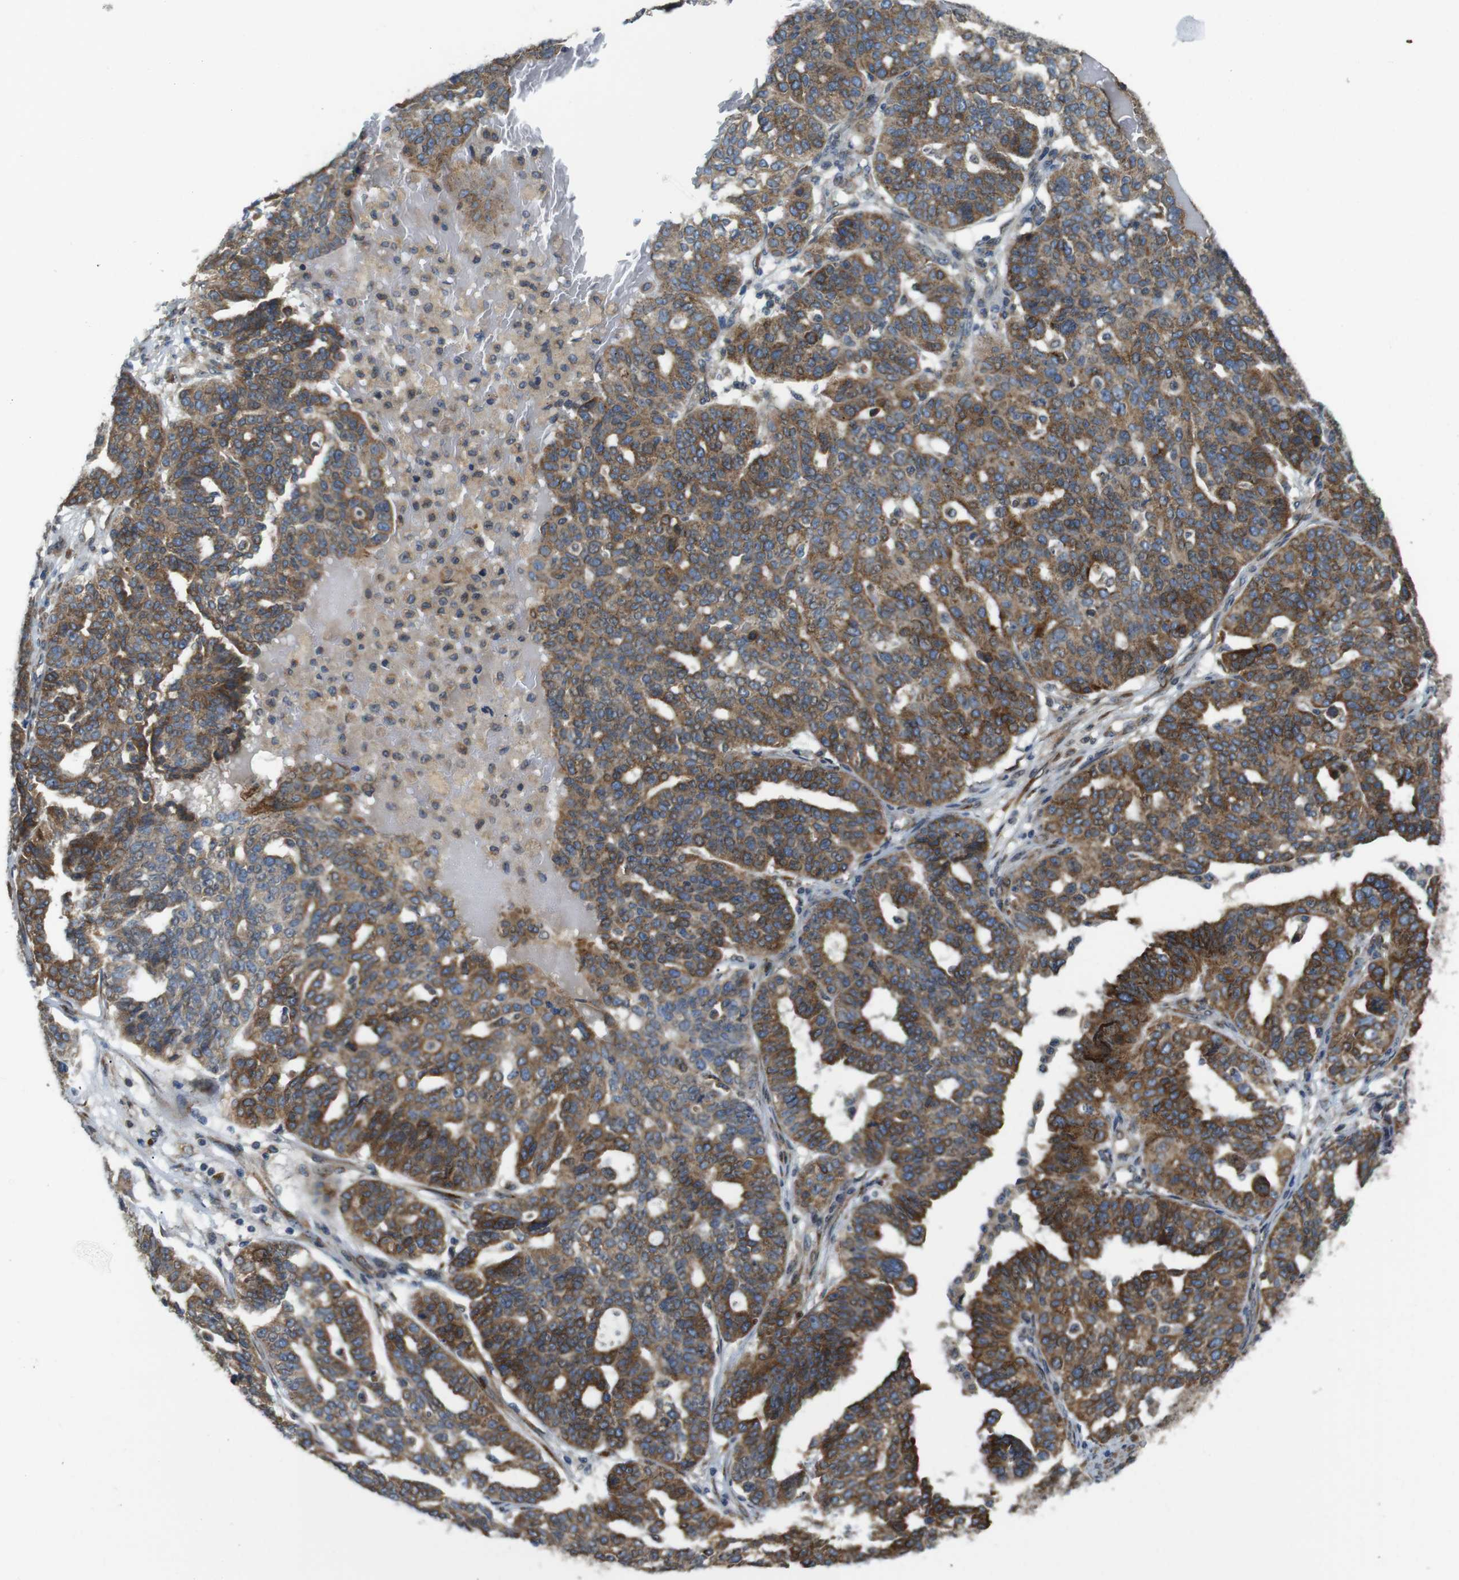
{"staining": {"intensity": "strong", "quantity": "25%-75%", "location": "cytoplasmic/membranous"}, "tissue": "ovarian cancer", "cell_type": "Tumor cells", "image_type": "cancer", "snomed": [{"axis": "morphology", "description": "Cystadenocarcinoma, serous, NOS"}, {"axis": "topography", "description": "Ovary"}], "caption": "Human ovarian cancer stained with a protein marker displays strong staining in tumor cells.", "gene": "TMEM143", "patient": {"sex": "female", "age": 59}}